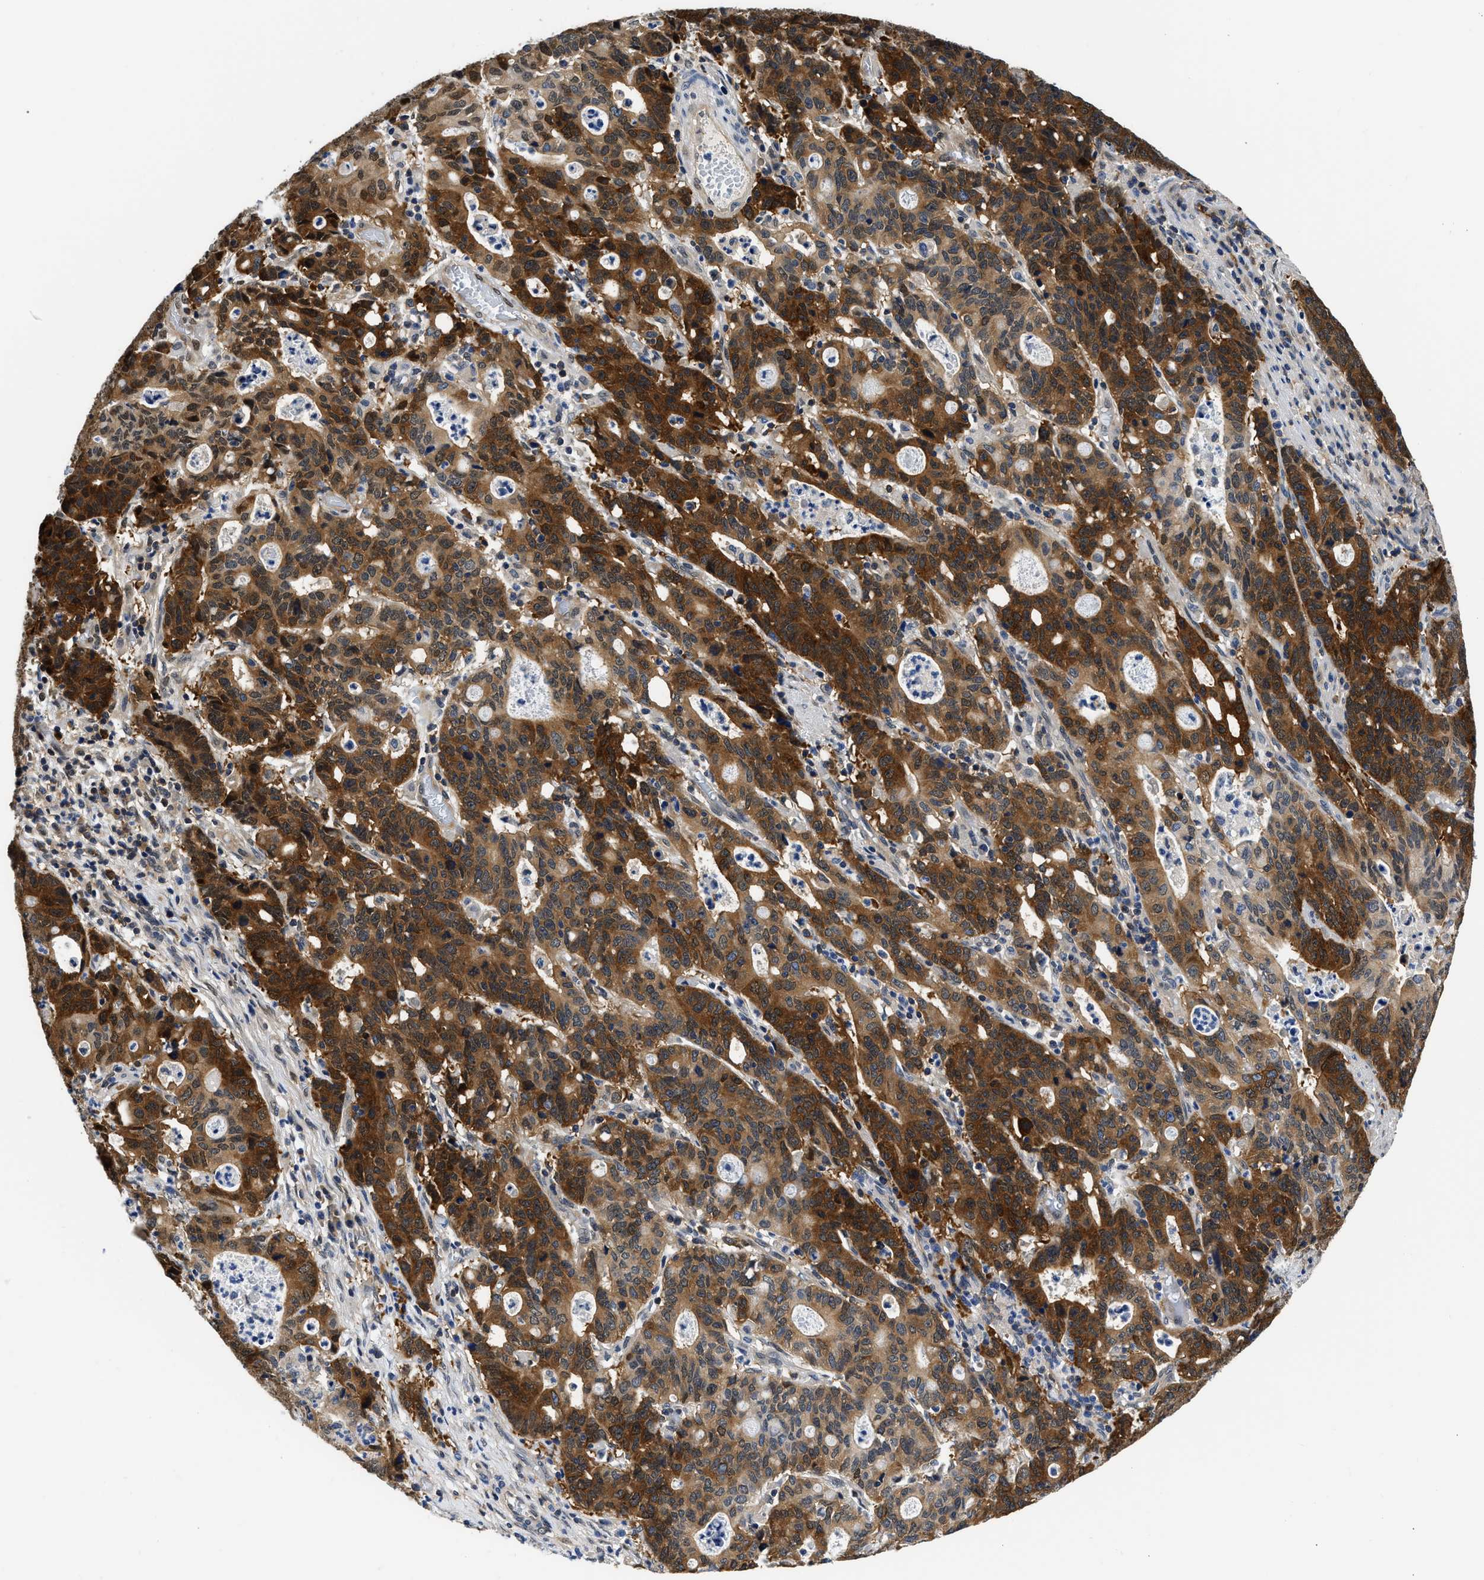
{"staining": {"intensity": "strong", "quantity": ">75%", "location": "cytoplasmic/membranous,nuclear"}, "tissue": "stomach cancer", "cell_type": "Tumor cells", "image_type": "cancer", "snomed": [{"axis": "morphology", "description": "Adenocarcinoma, NOS"}, {"axis": "topography", "description": "Stomach, upper"}], "caption": "Tumor cells show strong cytoplasmic/membranous and nuclear positivity in approximately >75% of cells in stomach cancer. The staining is performed using DAB (3,3'-diaminobenzidine) brown chromogen to label protein expression. The nuclei are counter-stained blue using hematoxylin.", "gene": "XPO5", "patient": {"sex": "male", "age": 69}}